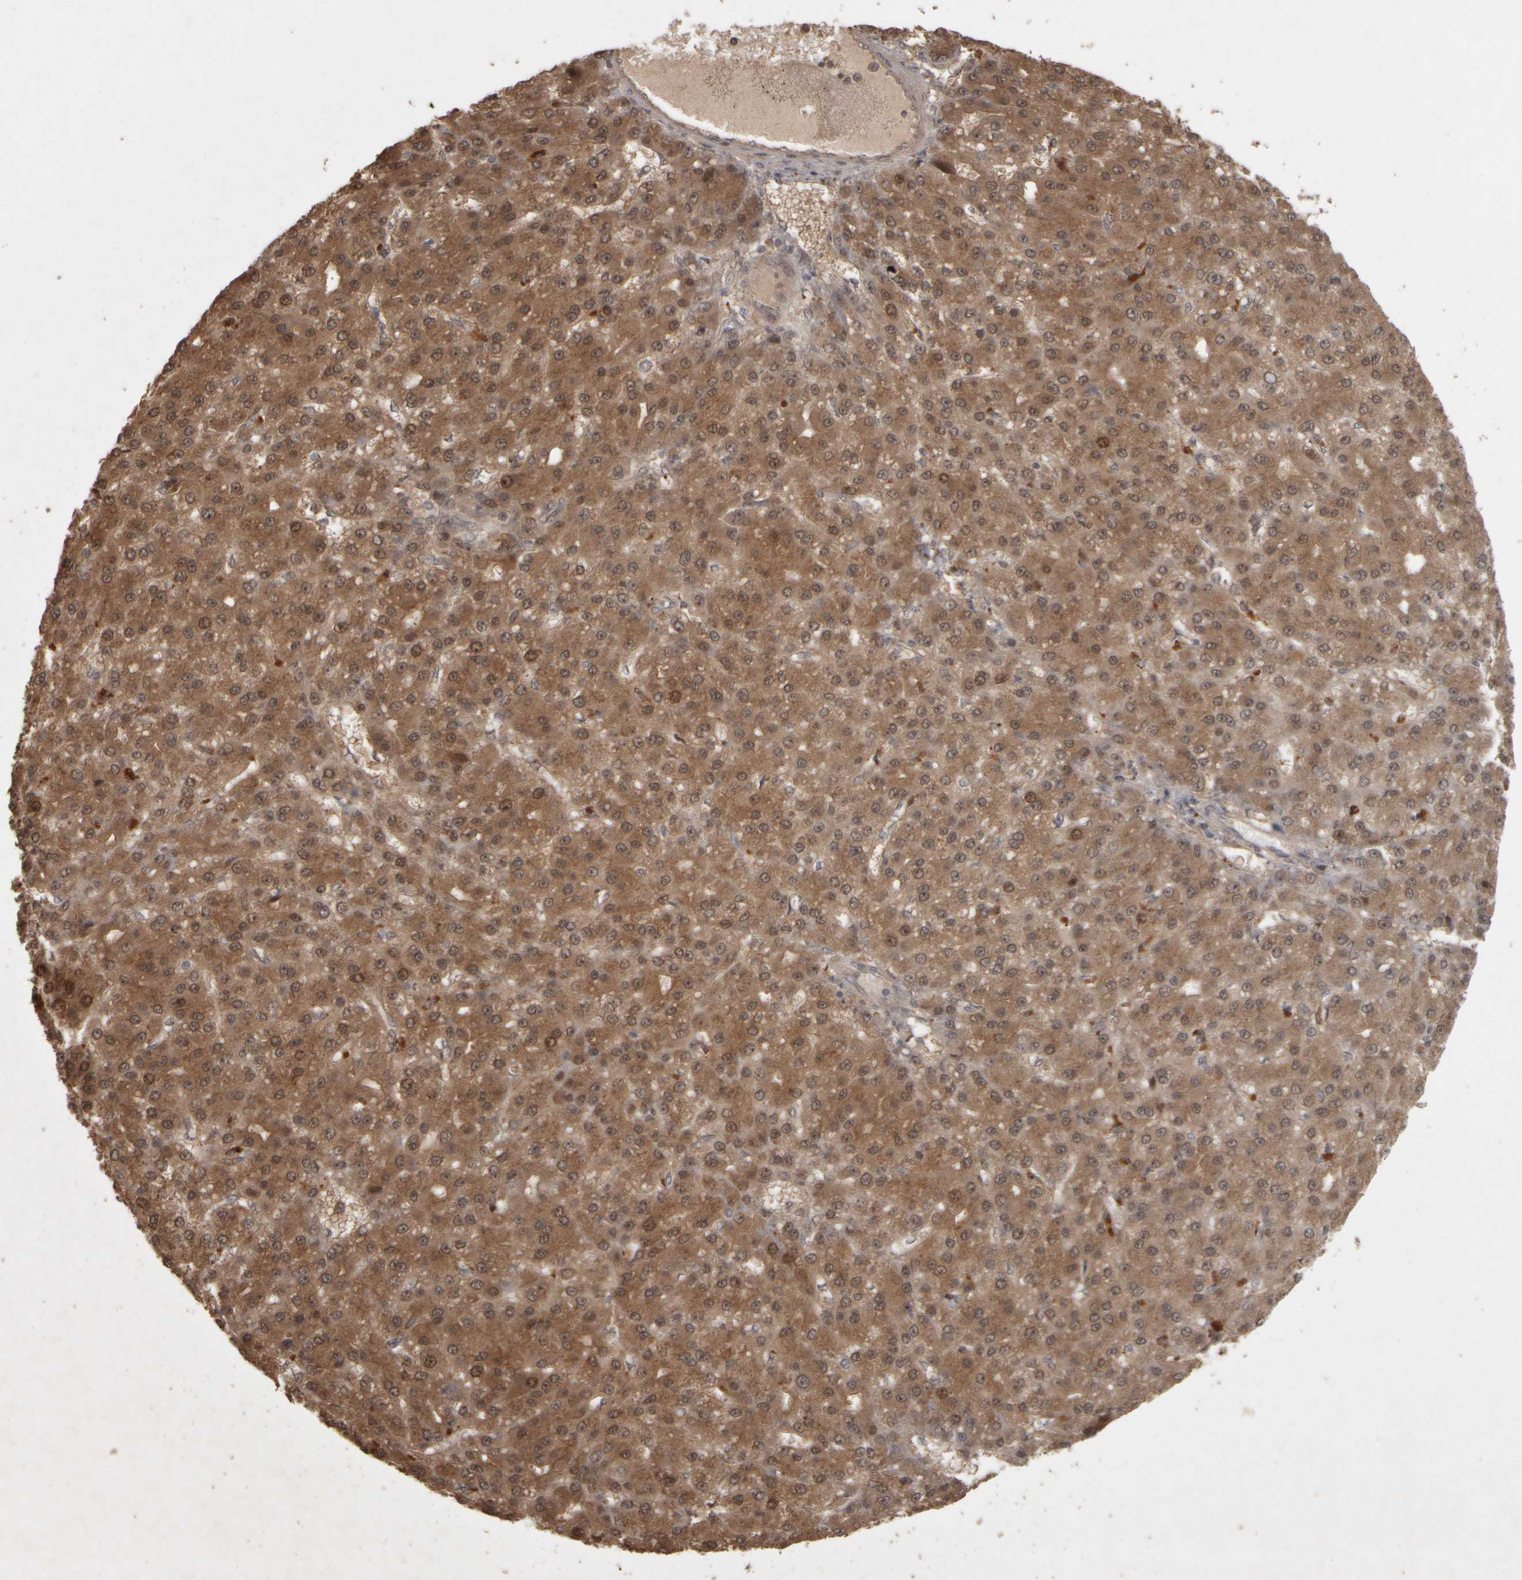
{"staining": {"intensity": "moderate", "quantity": ">75%", "location": "cytoplasmic/membranous,nuclear"}, "tissue": "liver cancer", "cell_type": "Tumor cells", "image_type": "cancer", "snomed": [{"axis": "morphology", "description": "Carcinoma, Hepatocellular, NOS"}, {"axis": "topography", "description": "Liver"}], "caption": "Liver cancer (hepatocellular carcinoma) tissue demonstrates moderate cytoplasmic/membranous and nuclear staining in approximately >75% of tumor cells, visualized by immunohistochemistry. The protein of interest is stained brown, and the nuclei are stained in blue (DAB (3,3'-diaminobenzidine) IHC with brightfield microscopy, high magnification).", "gene": "ACO1", "patient": {"sex": "male", "age": 67}}